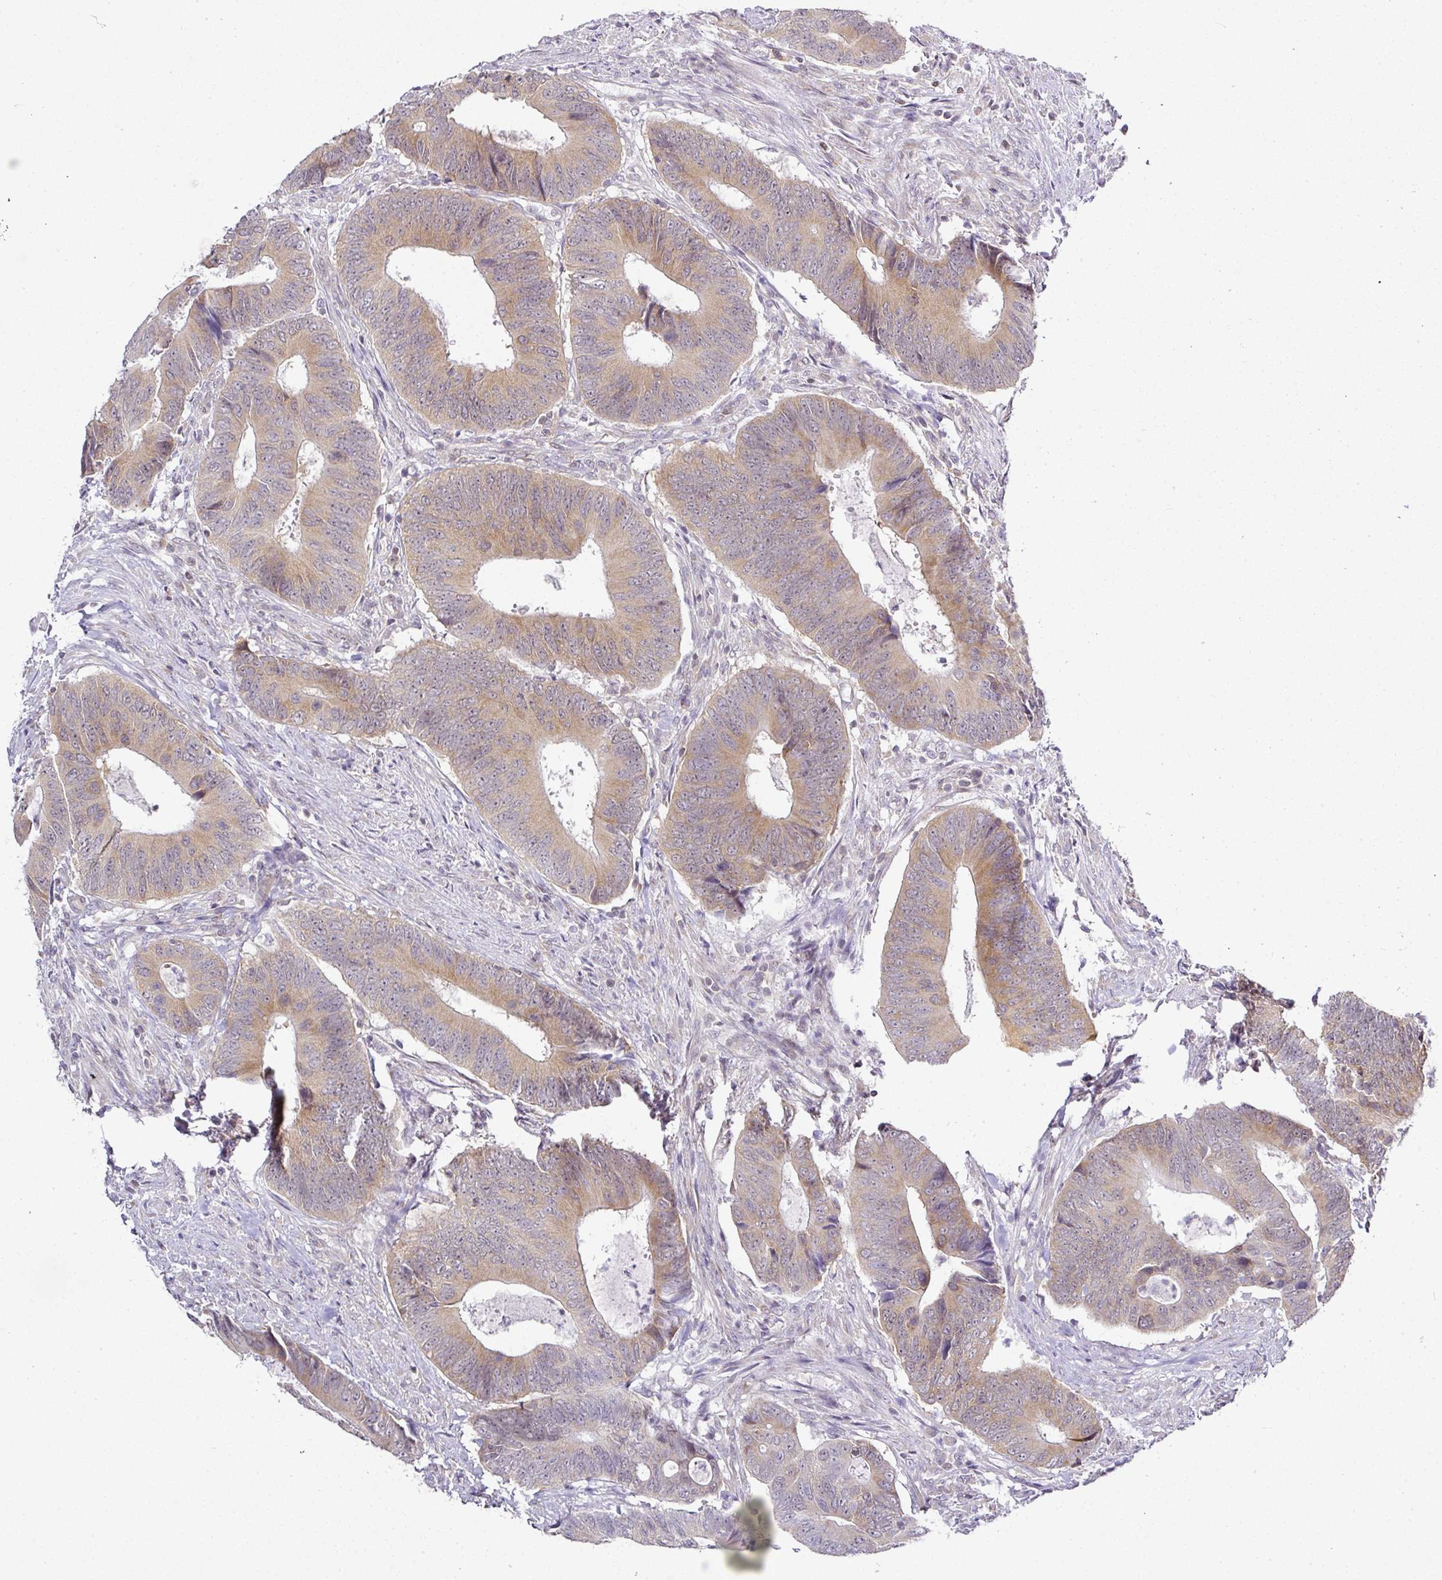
{"staining": {"intensity": "moderate", "quantity": ">75%", "location": "cytoplasmic/membranous"}, "tissue": "colorectal cancer", "cell_type": "Tumor cells", "image_type": "cancer", "snomed": [{"axis": "morphology", "description": "Adenocarcinoma, NOS"}, {"axis": "topography", "description": "Colon"}], "caption": "Colorectal cancer (adenocarcinoma) stained with a protein marker shows moderate staining in tumor cells.", "gene": "FAM32A", "patient": {"sex": "male", "age": 87}}